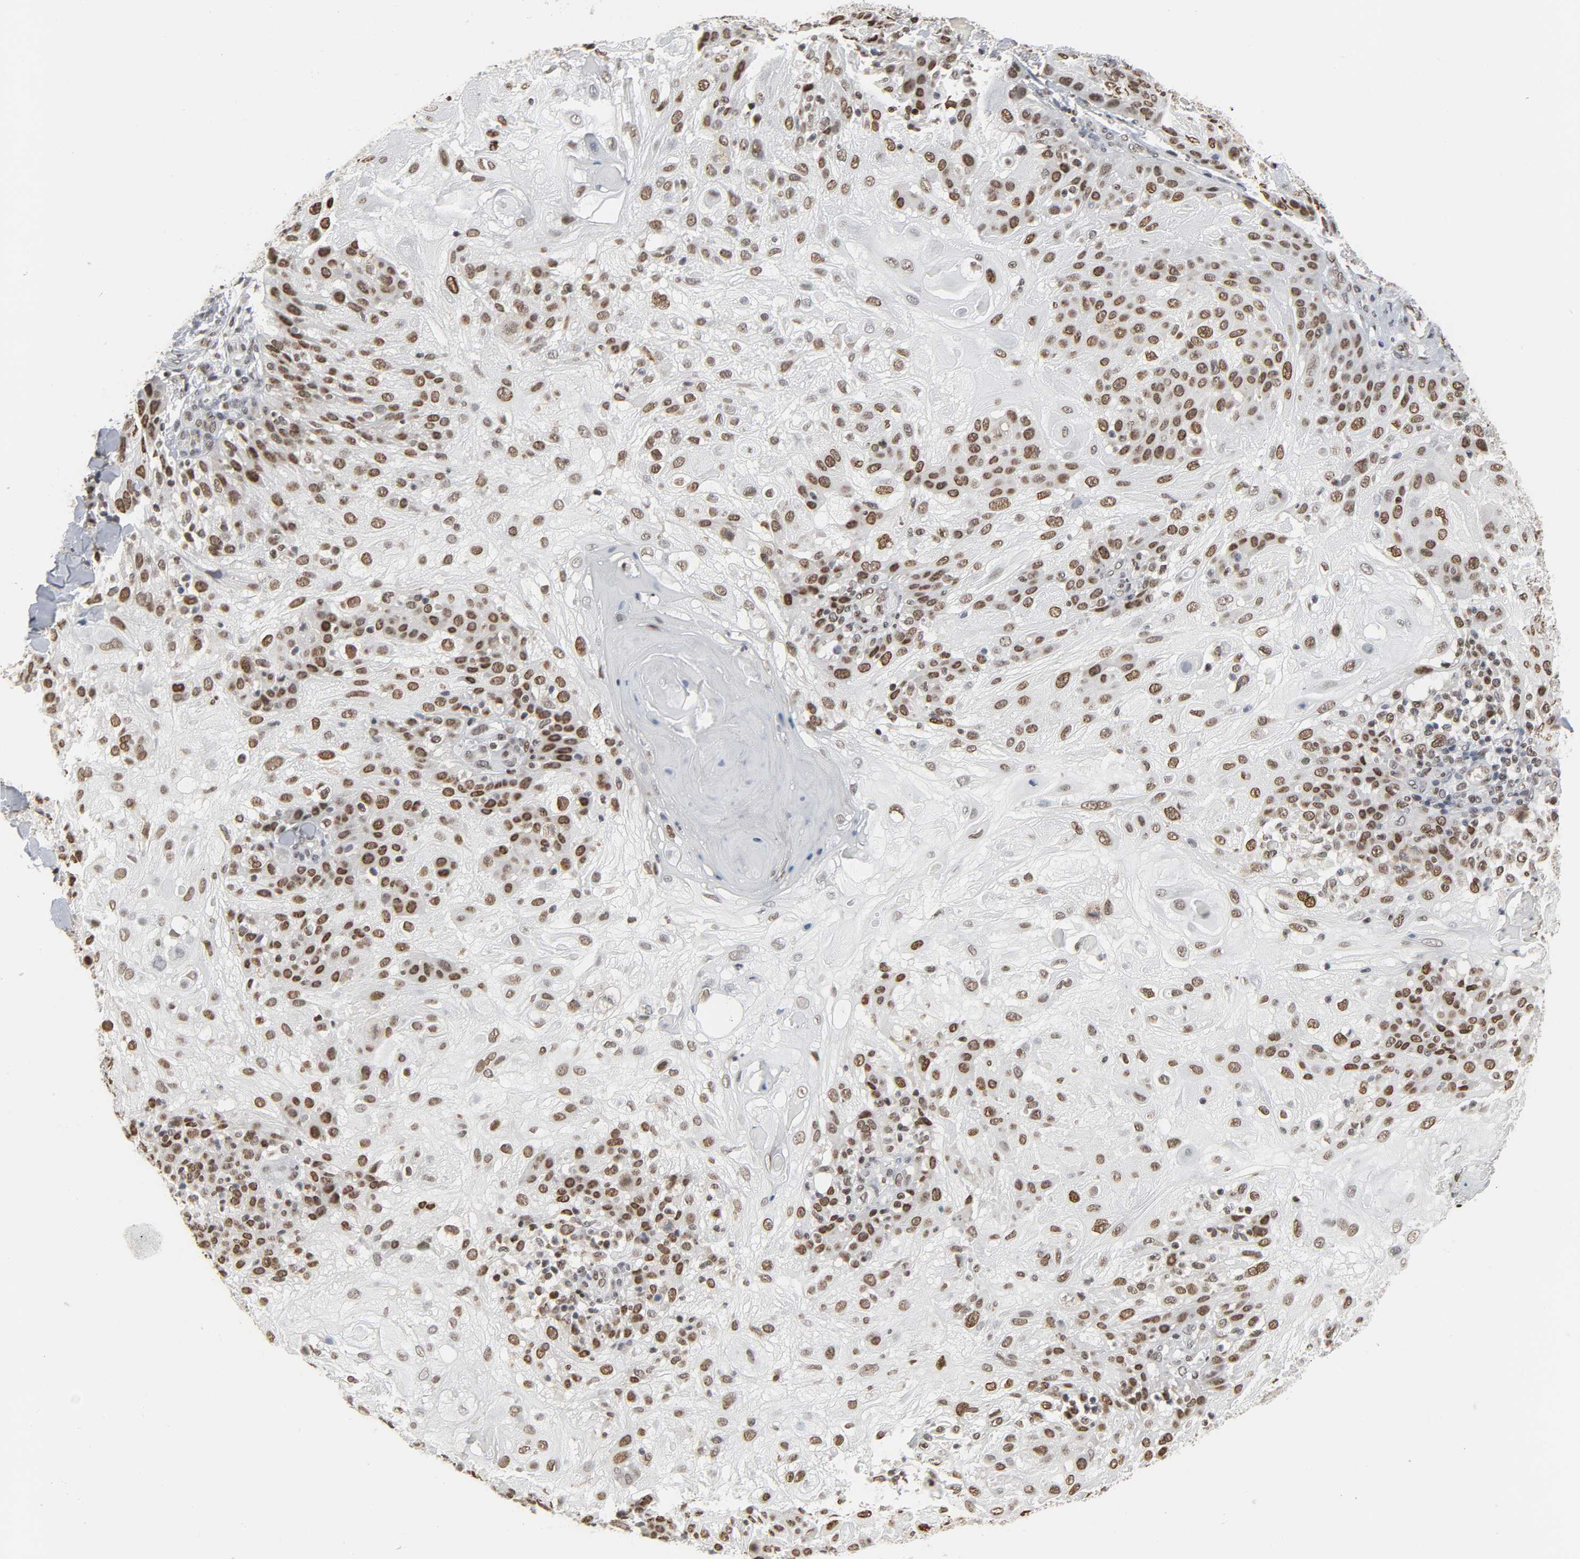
{"staining": {"intensity": "moderate", "quantity": "25%-75%", "location": "nuclear"}, "tissue": "skin cancer", "cell_type": "Tumor cells", "image_type": "cancer", "snomed": [{"axis": "morphology", "description": "Normal tissue, NOS"}, {"axis": "morphology", "description": "Squamous cell carcinoma, NOS"}, {"axis": "topography", "description": "Skin"}], "caption": "The photomicrograph exhibits a brown stain indicating the presence of a protein in the nuclear of tumor cells in skin cancer. The protein is shown in brown color, while the nuclei are stained blue.", "gene": "DAZAP1", "patient": {"sex": "female", "age": 83}}